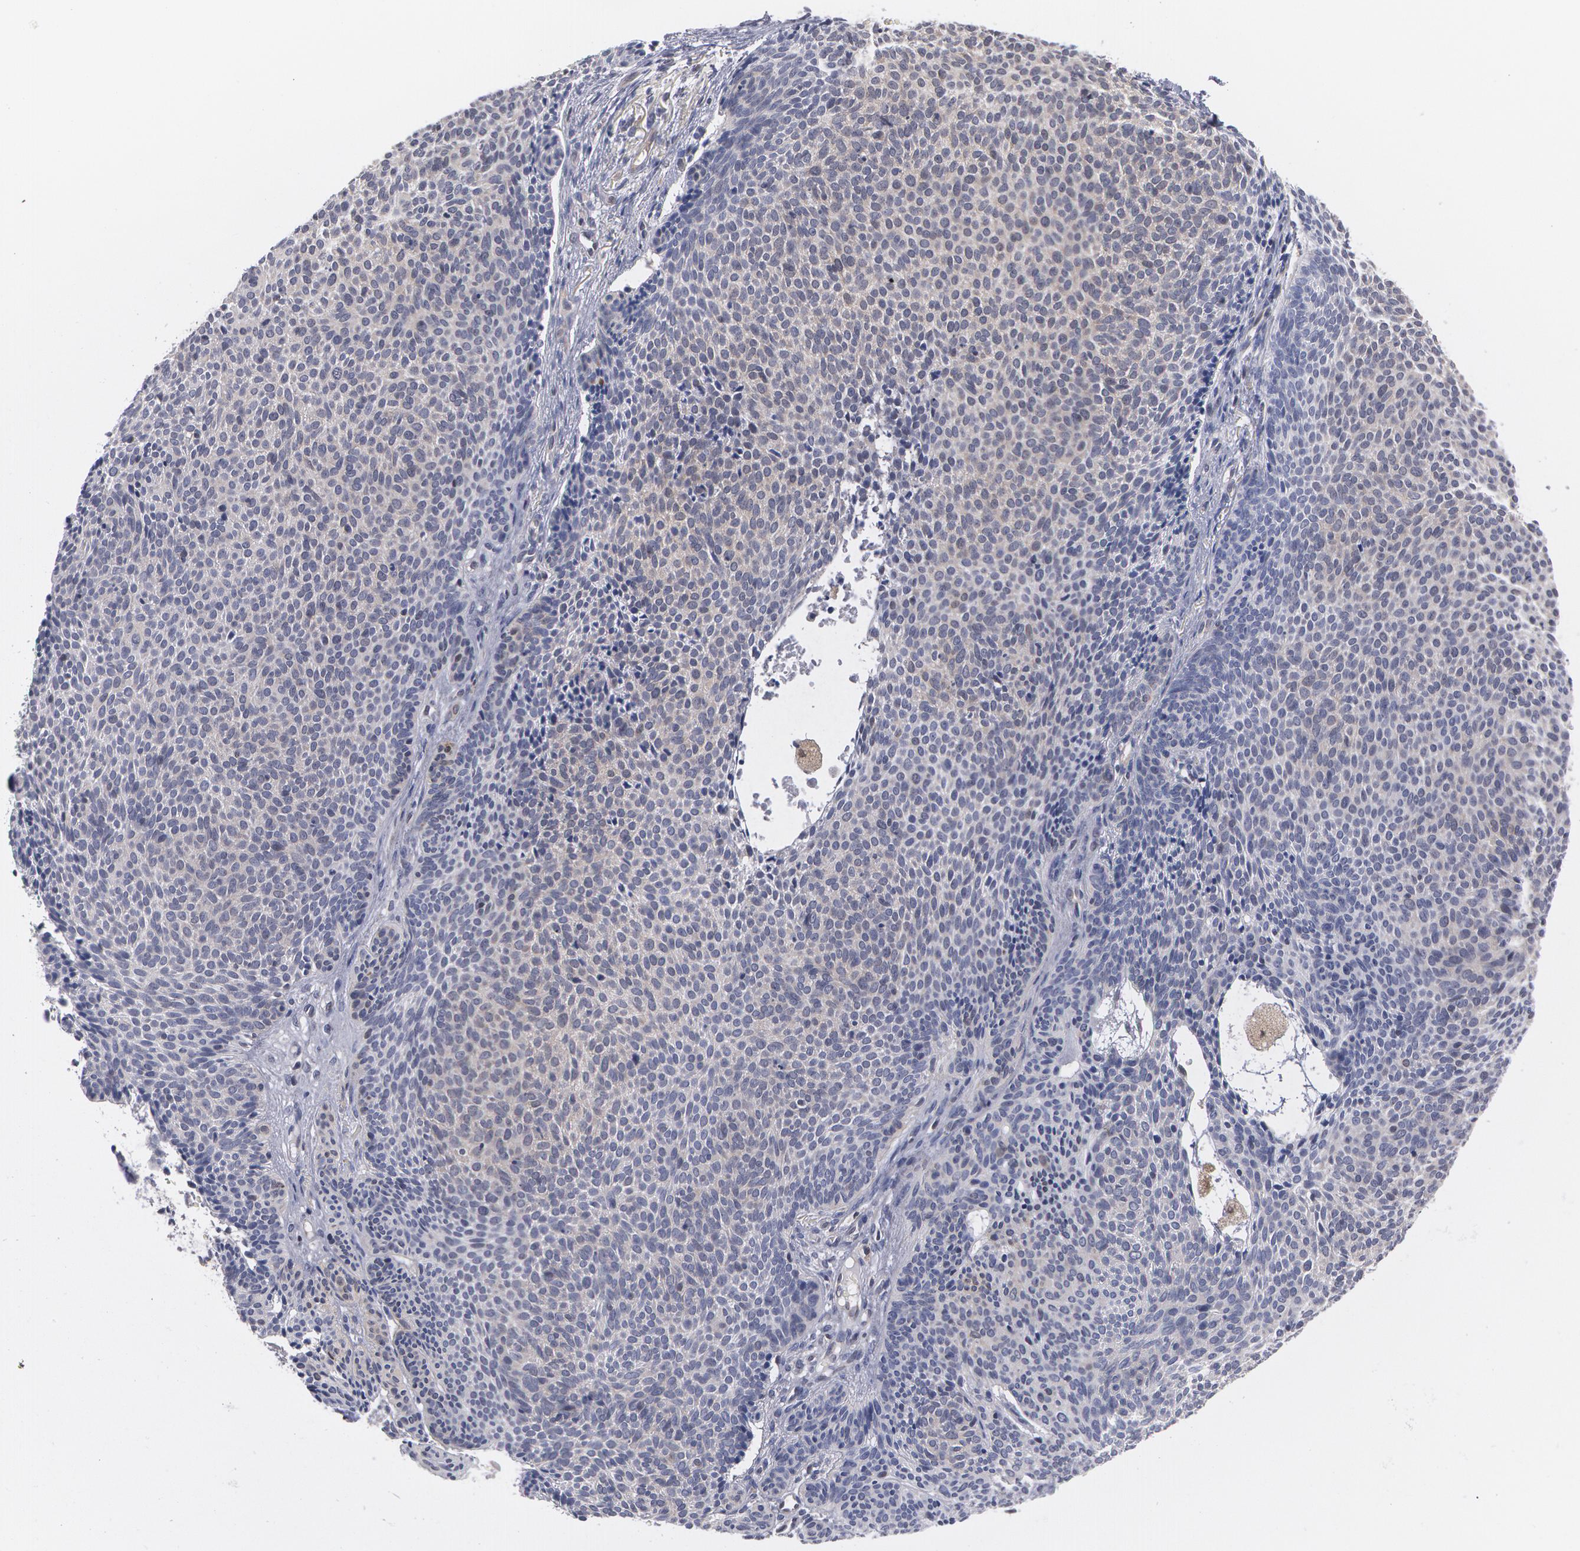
{"staining": {"intensity": "negative", "quantity": "none", "location": "none"}, "tissue": "skin cancer", "cell_type": "Tumor cells", "image_type": "cancer", "snomed": [{"axis": "morphology", "description": "Basal cell carcinoma"}, {"axis": "topography", "description": "Skin"}], "caption": "Skin cancer was stained to show a protein in brown. There is no significant positivity in tumor cells. Brightfield microscopy of IHC stained with DAB (brown) and hematoxylin (blue), captured at high magnification.", "gene": "TXNRD1", "patient": {"sex": "male", "age": 84}}